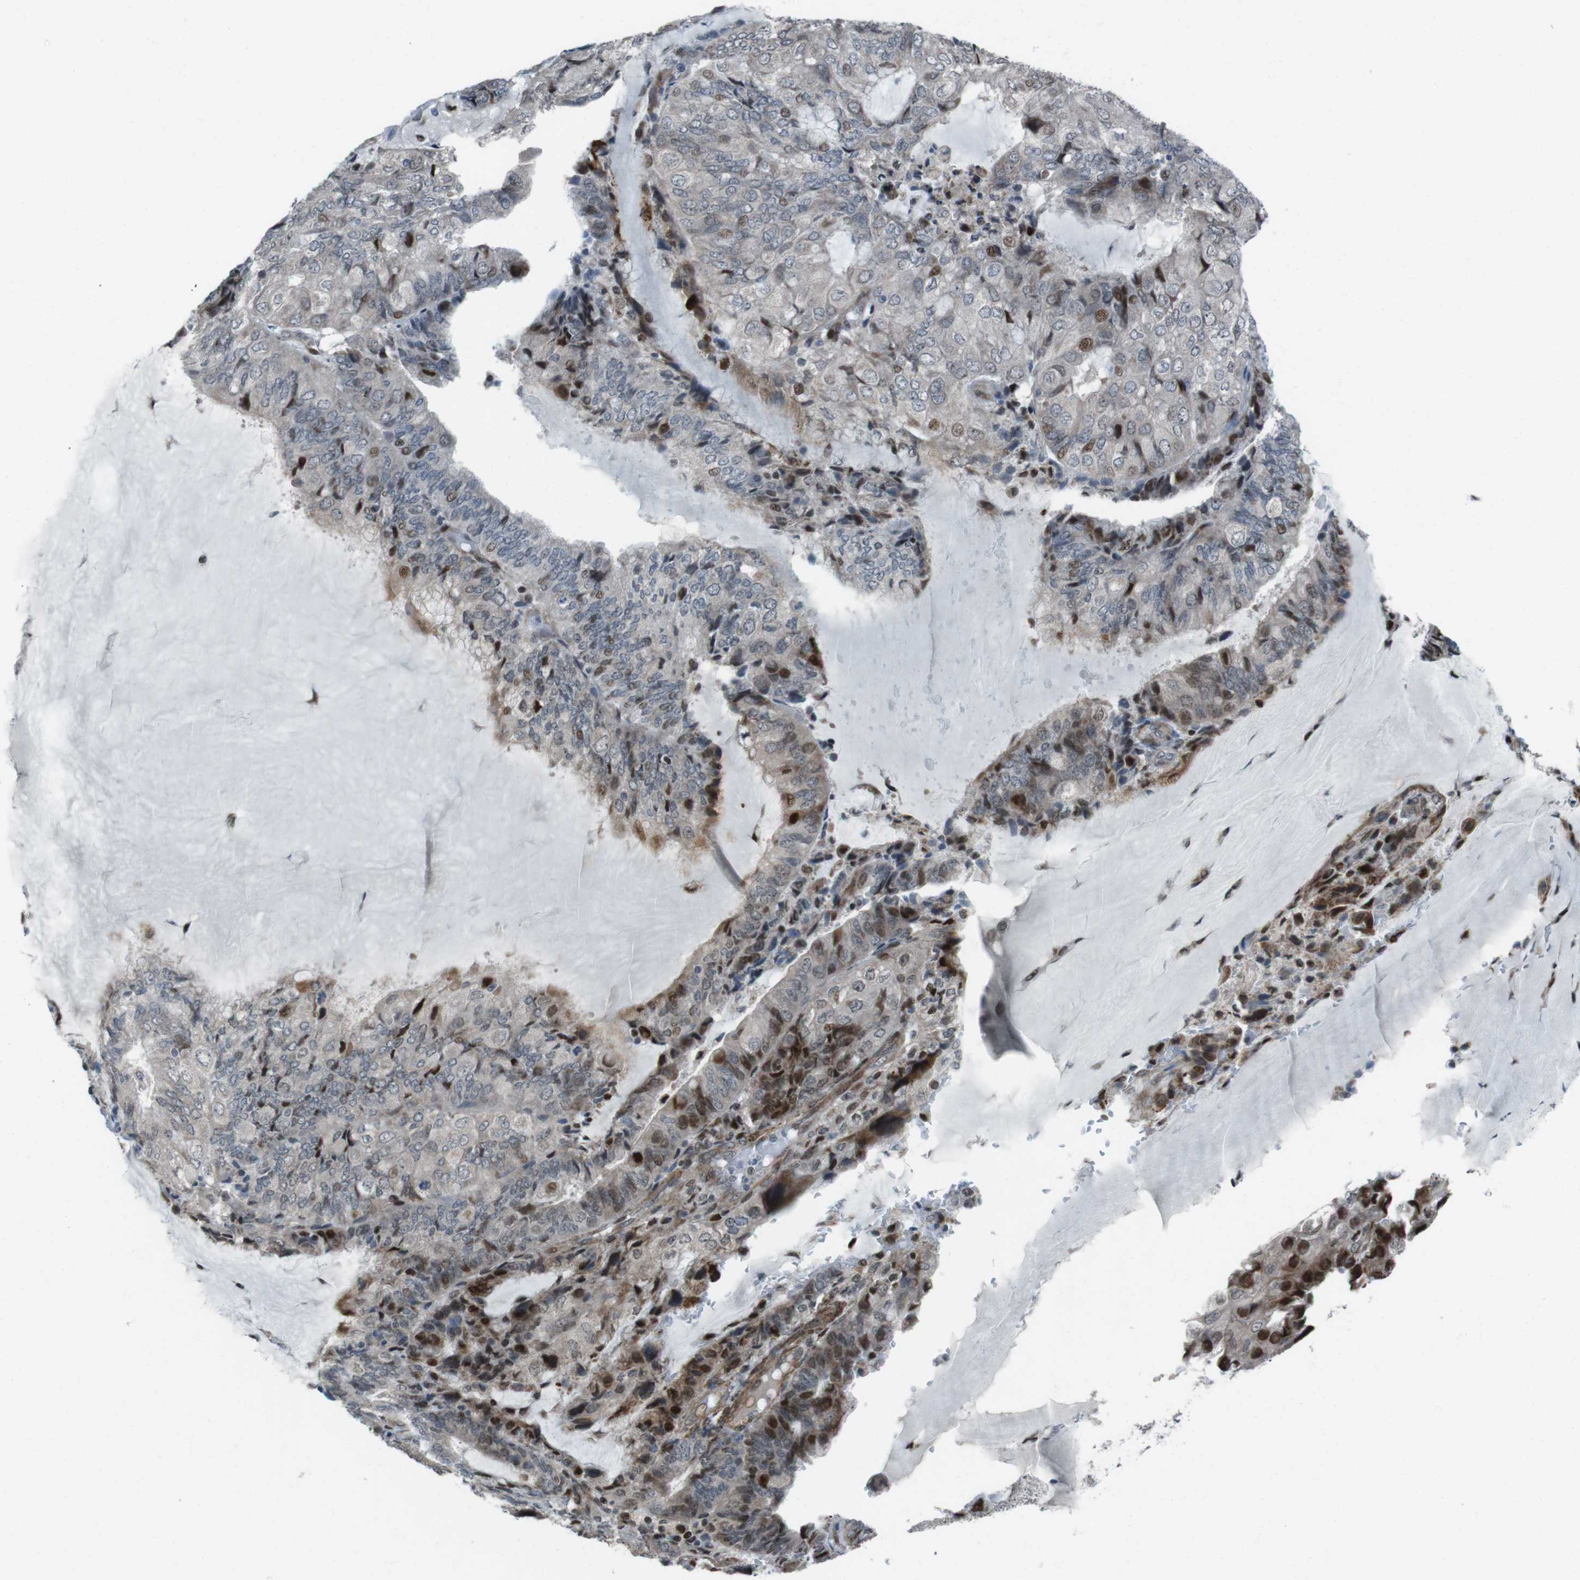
{"staining": {"intensity": "moderate", "quantity": "25%-75%", "location": "nuclear"}, "tissue": "endometrial cancer", "cell_type": "Tumor cells", "image_type": "cancer", "snomed": [{"axis": "morphology", "description": "Adenocarcinoma, NOS"}, {"axis": "topography", "description": "Endometrium"}], "caption": "Immunohistochemistry (DAB) staining of human endometrial cancer (adenocarcinoma) reveals moderate nuclear protein expression in about 25%-75% of tumor cells.", "gene": "PBRM1", "patient": {"sex": "female", "age": 81}}